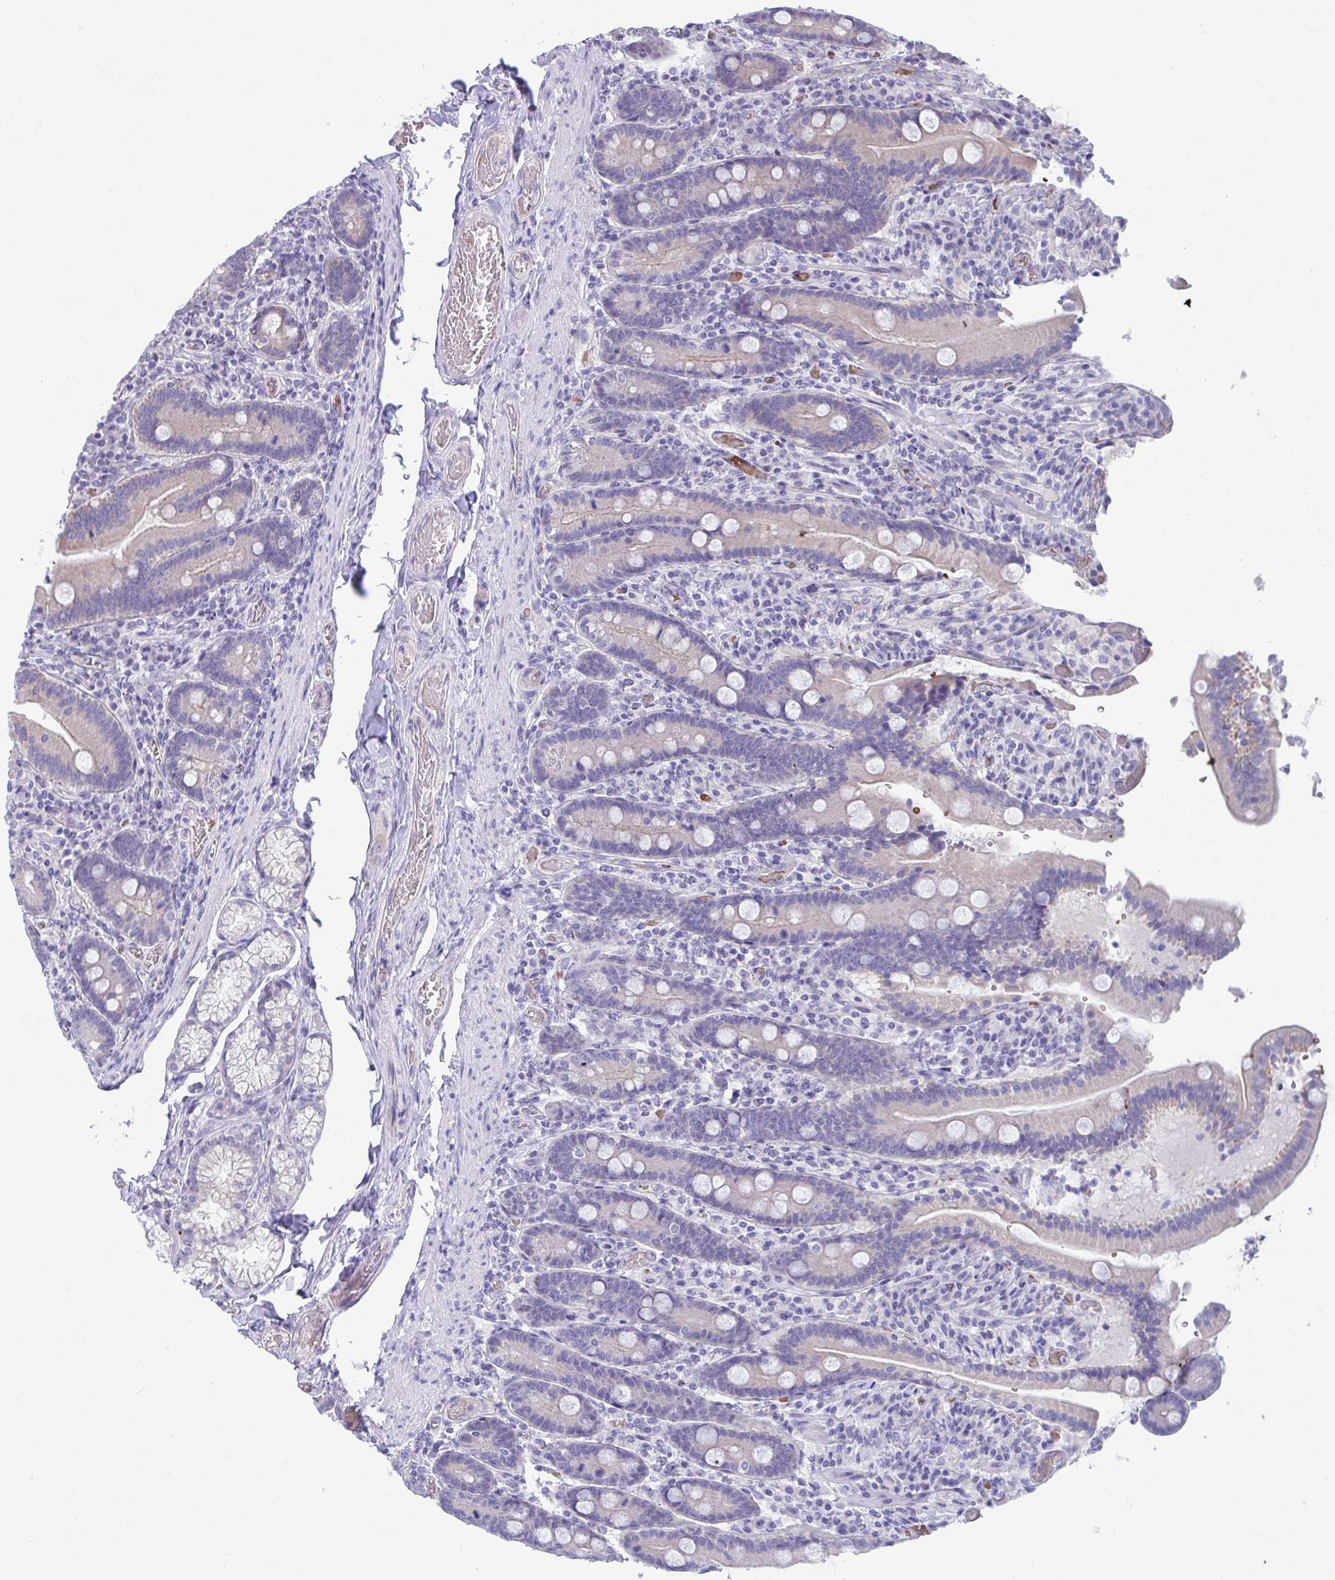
{"staining": {"intensity": "negative", "quantity": "none", "location": "none"}, "tissue": "duodenum", "cell_type": "Glandular cells", "image_type": "normal", "snomed": [{"axis": "morphology", "description": "Normal tissue, NOS"}, {"axis": "topography", "description": "Duodenum"}], "caption": "DAB immunohistochemical staining of benign duodenum demonstrates no significant positivity in glandular cells. (Immunohistochemistry, brightfield microscopy, high magnification).", "gene": "TTC30A", "patient": {"sex": "female", "age": 62}}